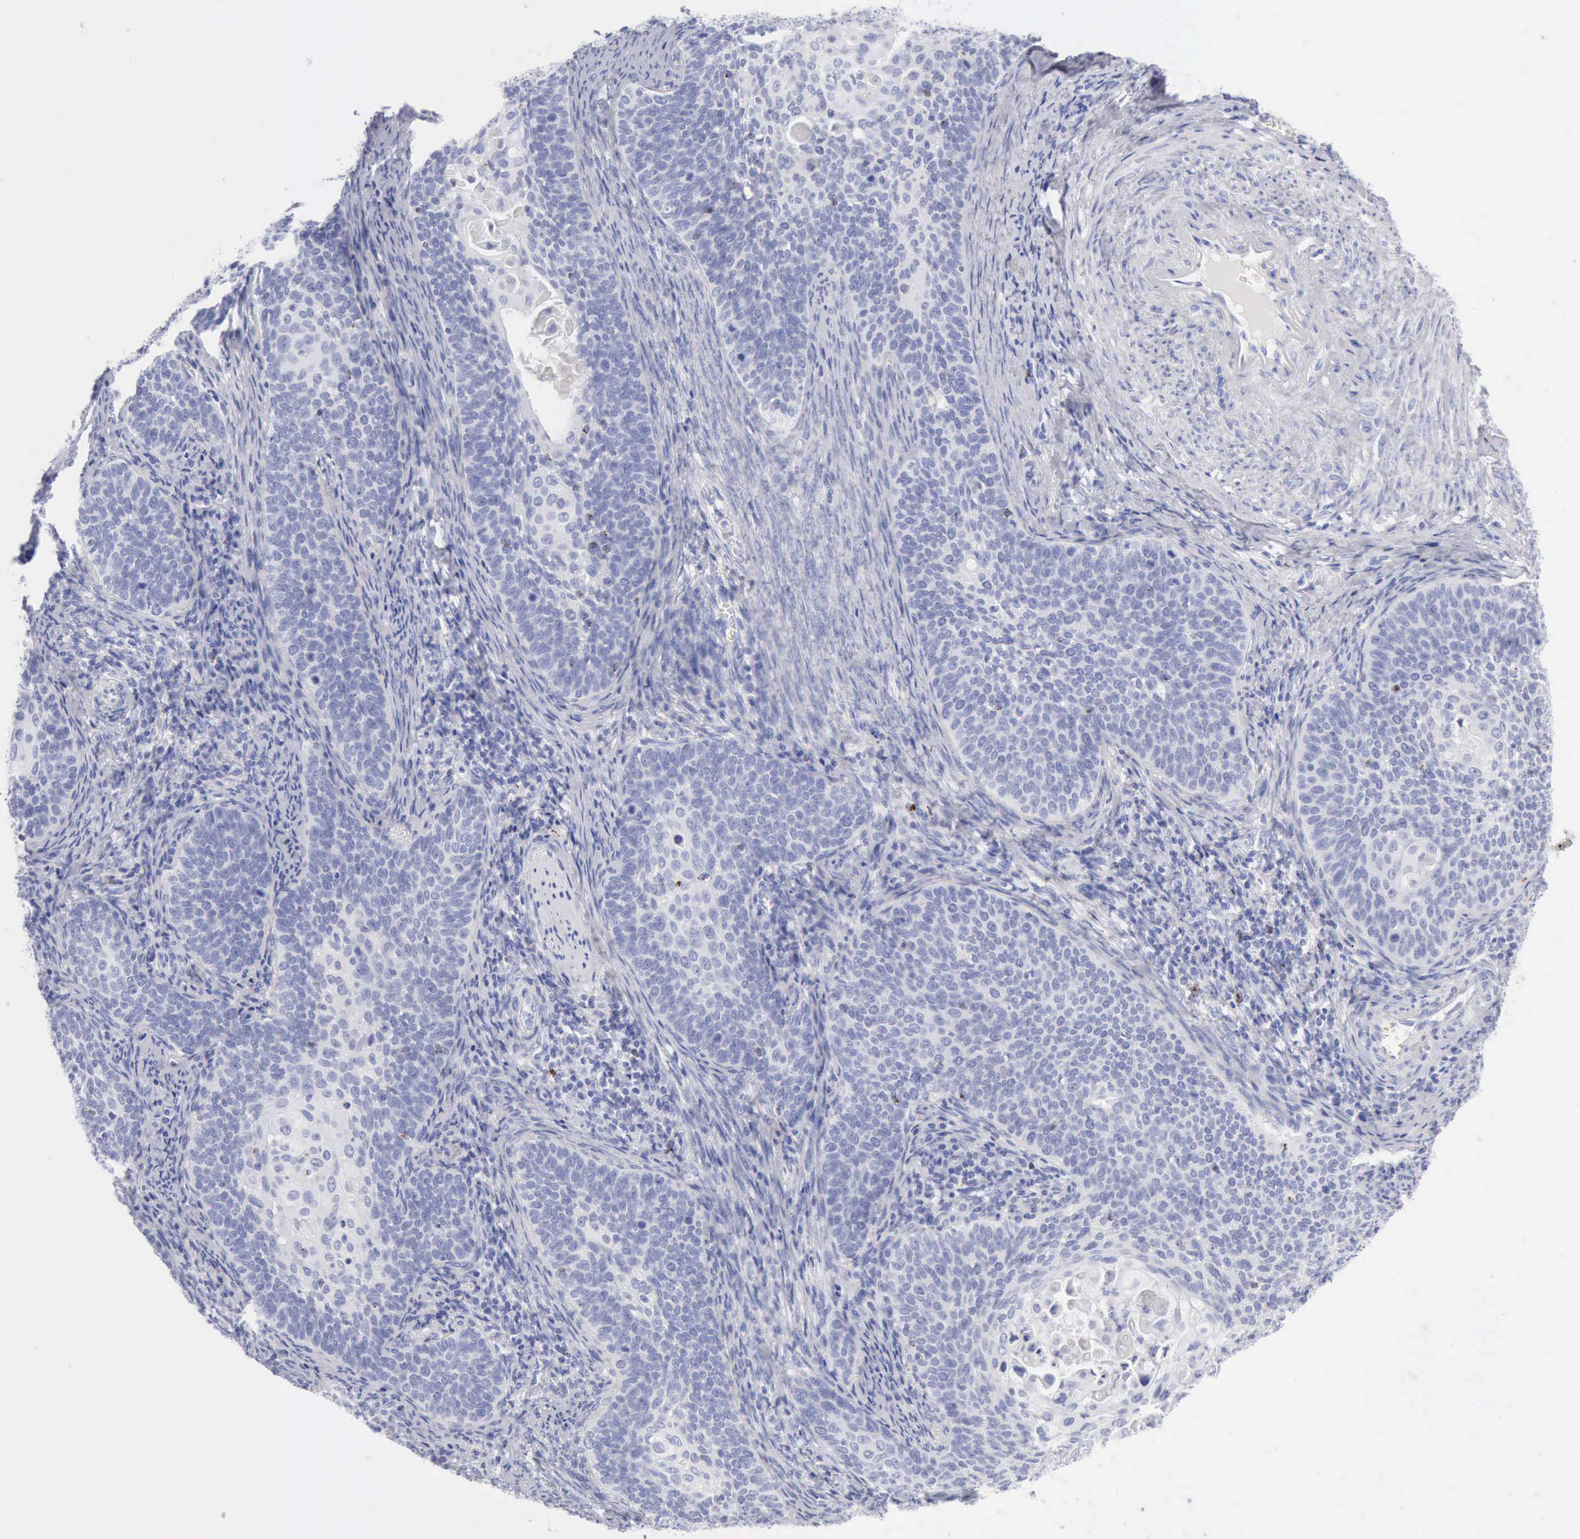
{"staining": {"intensity": "negative", "quantity": "none", "location": "none"}, "tissue": "cervical cancer", "cell_type": "Tumor cells", "image_type": "cancer", "snomed": [{"axis": "morphology", "description": "Squamous cell carcinoma, NOS"}, {"axis": "topography", "description": "Cervix"}], "caption": "High power microscopy micrograph of an IHC micrograph of squamous cell carcinoma (cervical), revealing no significant staining in tumor cells.", "gene": "GZMB", "patient": {"sex": "female", "age": 33}}